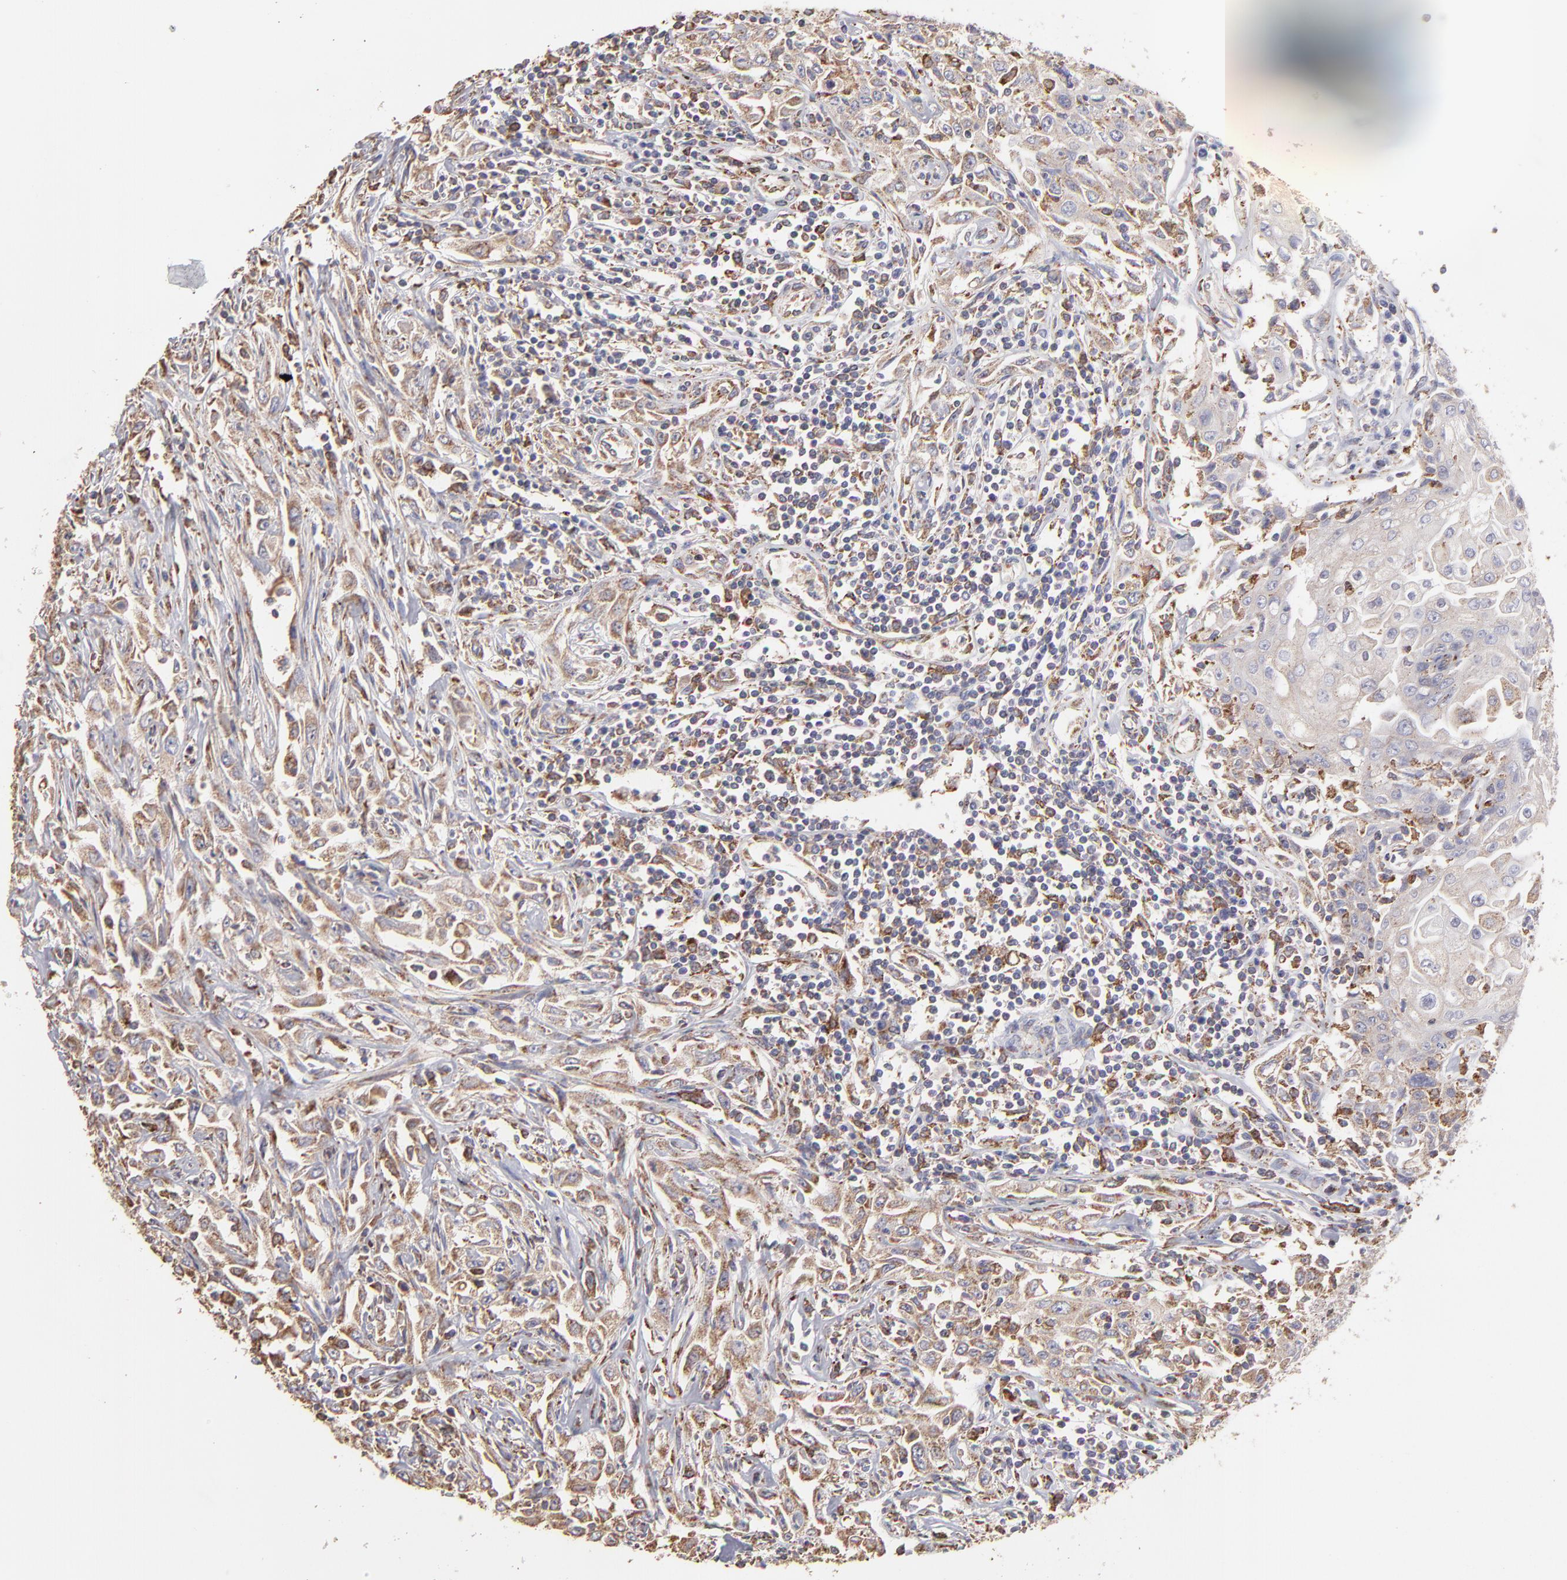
{"staining": {"intensity": "weak", "quantity": ">75%", "location": "cytoplasmic/membranous"}, "tissue": "head and neck cancer", "cell_type": "Tumor cells", "image_type": "cancer", "snomed": [{"axis": "morphology", "description": "Squamous cell carcinoma, NOS"}, {"axis": "topography", "description": "Oral tissue"}, {"axis": "topography", "description": "Head-Neck"}], "caption": "An immunohistochemistry (IHC) micrograph of tumor tissue is shown. Protein staining in brown highlights weak cytoplasmic/membranous positivity in head and neck cancer within tumor cells.", "gene": "CALR", "patient": {"sex": "female", "age": 76}}